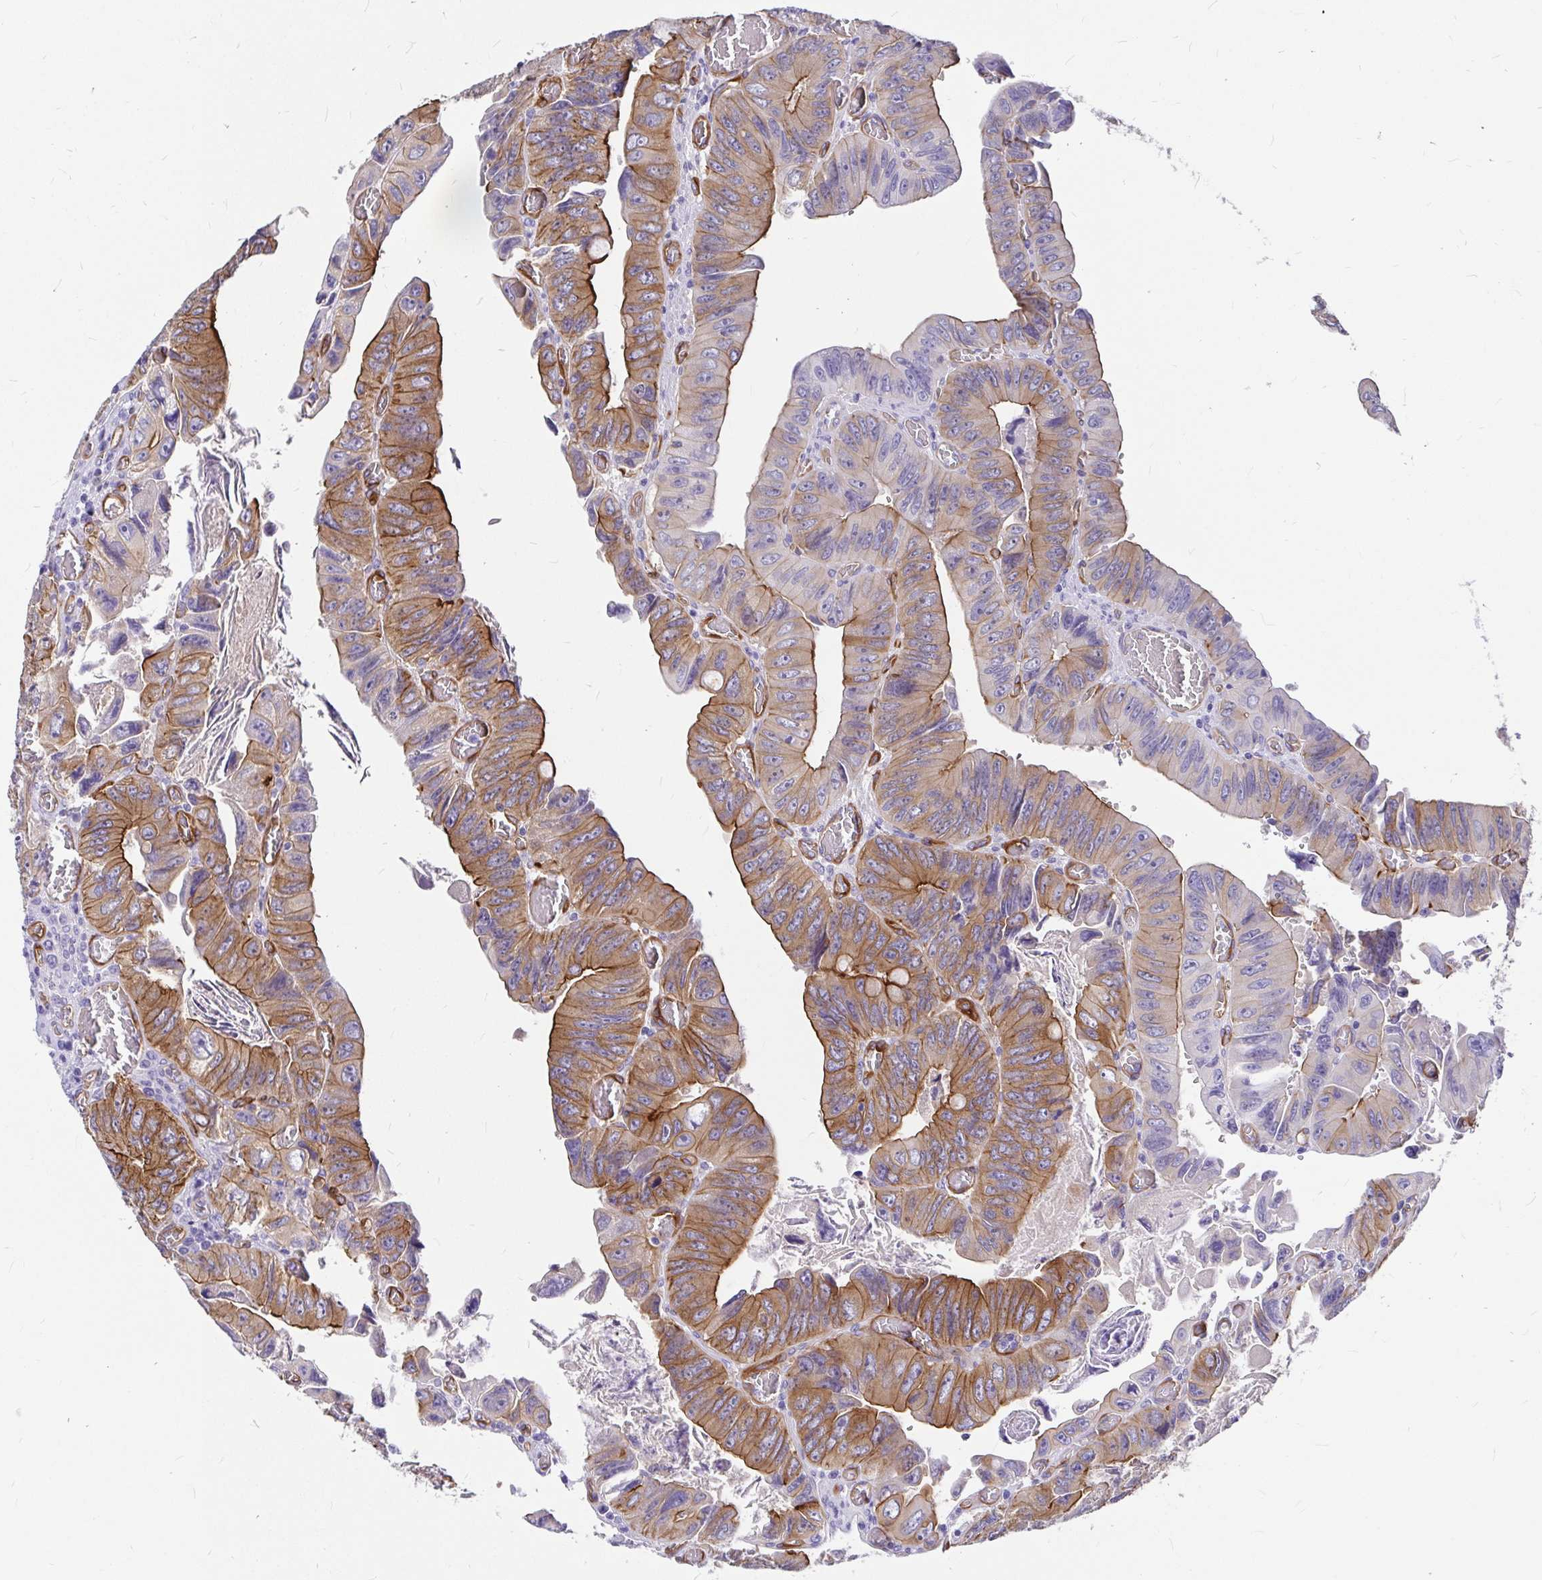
{"staining": {"intensity": "strong", "quantity": ">75%", "location": "cytoplasmic/membranous"}, "tissue": "colorectal cancer", "cell_type": "Tumor cells", "image_type": "cancer", "snomed": [{"axis": "morphology", "description": "Adenocarcinoma, NOS"}, {"axis": "topography", "description": "Colon"}], "caption": "The photomicrograph demonstrates a brown stain indicating the presence of a protein in the cytoplasmic/membranous of tumor cells in colorectal adenocarcinoma.", "gene": "MYO1B", "patient": {"sex": "female", "age": 84}}